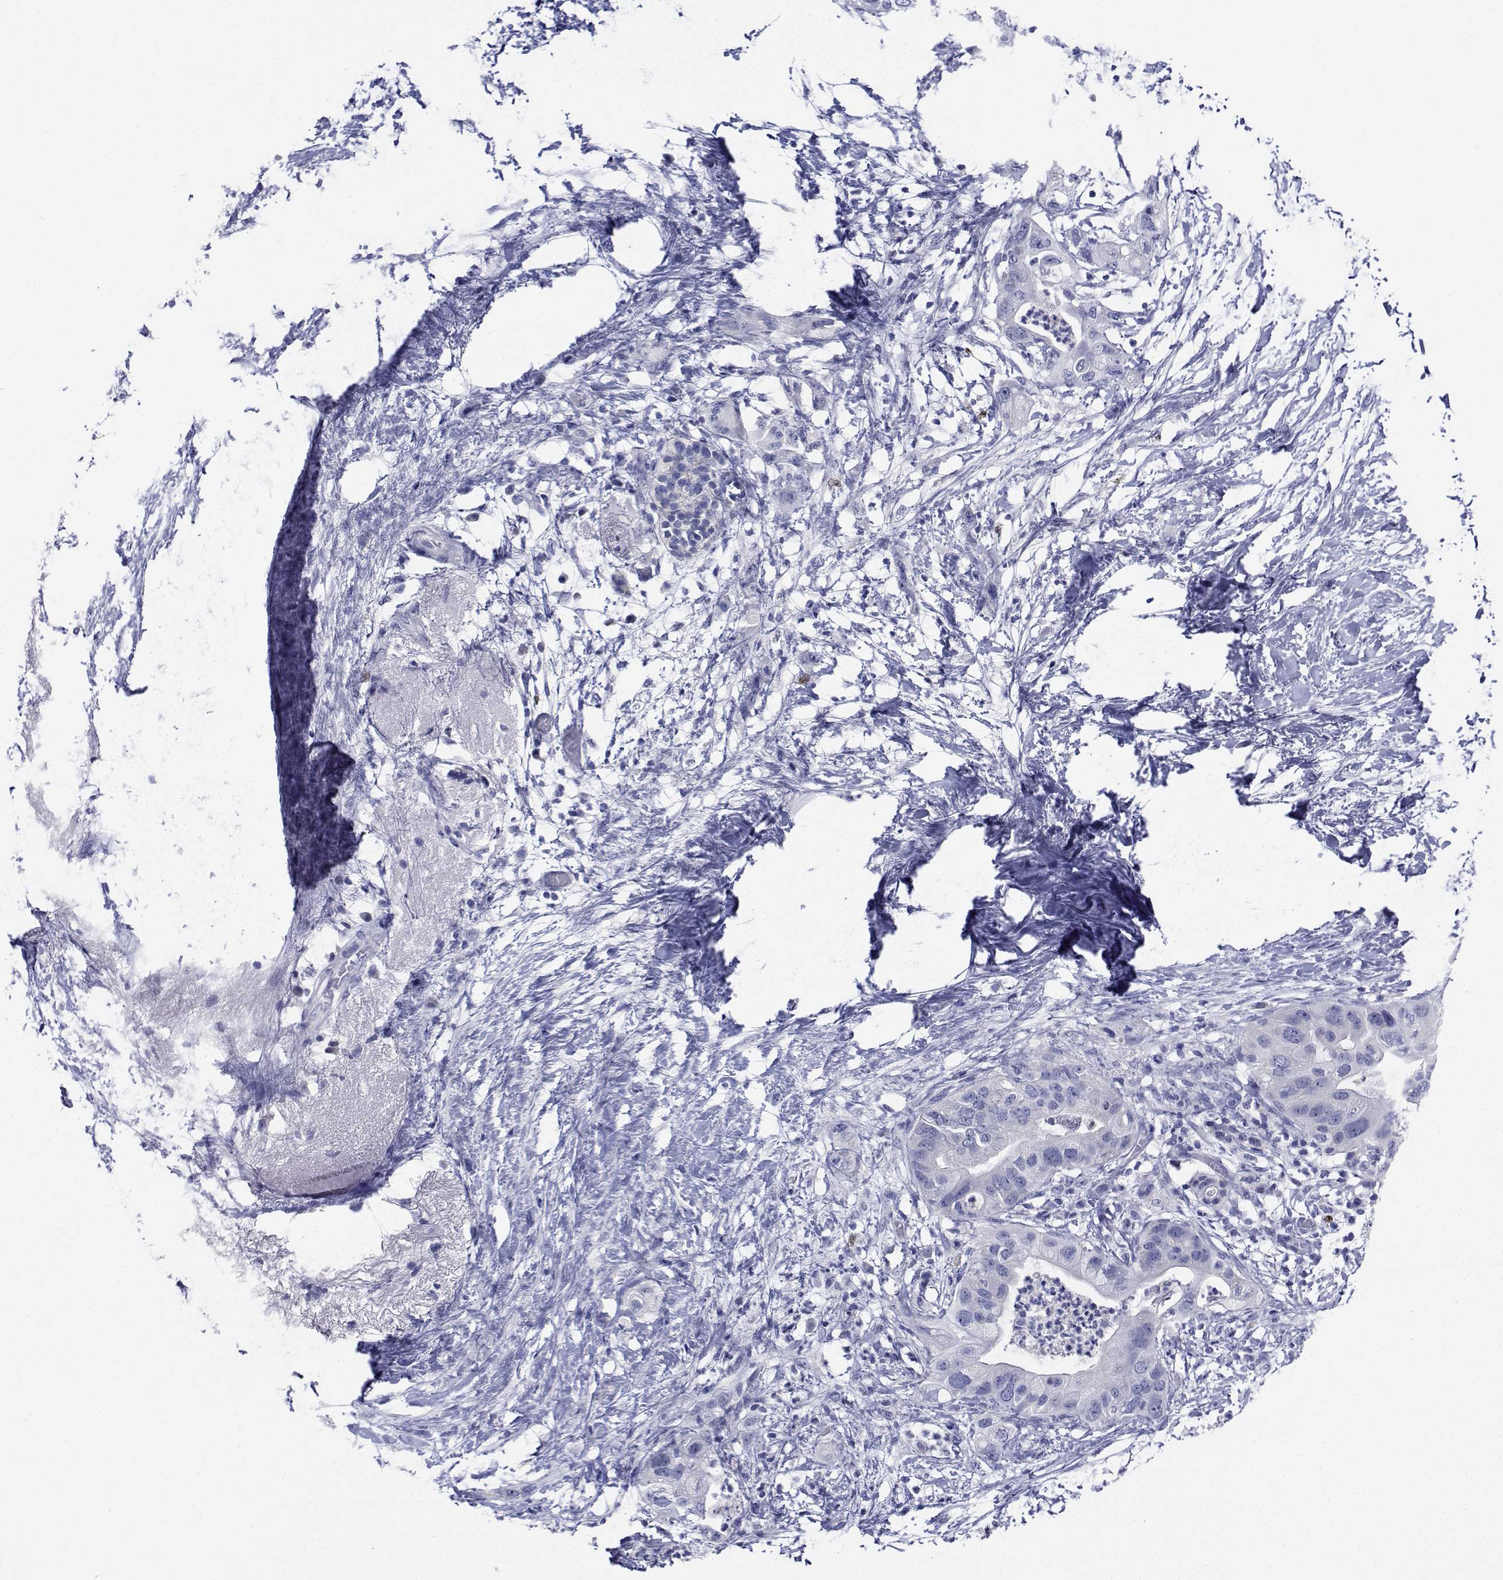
{"staining": {"intensity": "negative", "quantity": "none", "location": "none"}, "tissue": "pancreatic cancer", "cell_type": "Tumor cells", "image_type": "cancer", "snomed": [{"axis": "morphology", "description": "Adenocarcinoma, NOS"}, {"axis": "topography", "description": "Pancreas"}], "caption": "Tumor cells are negative for protein expression in human pancreatic adenocarcinoma.", "gene": "PLXNA4", "patient": {"sex": "female", "age": 72}}